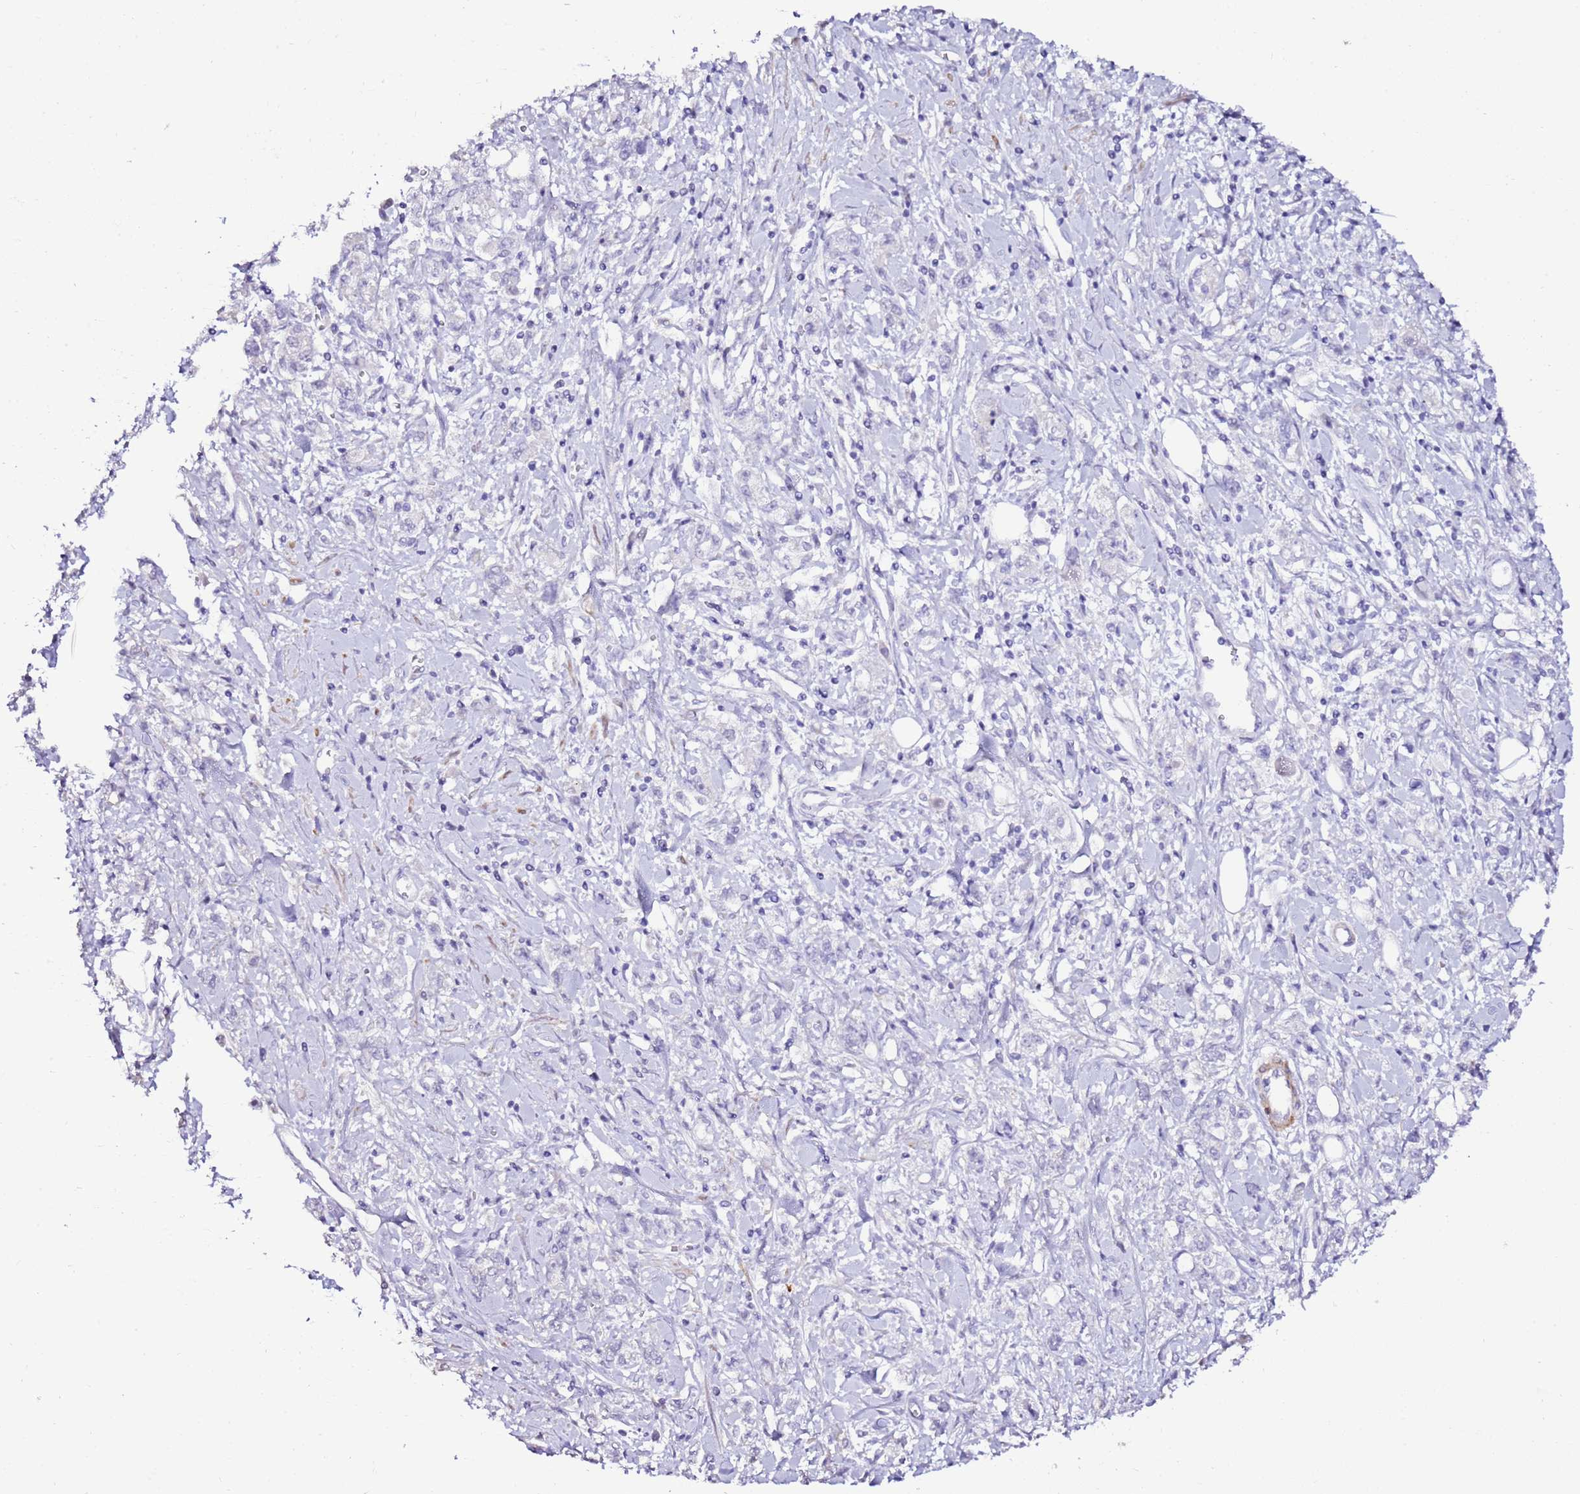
{"staining": {"intensity": "negative", "quantity": "none", "location": "none"}, "tissue": "stomach cancer", "cell_type": "Tumor cells", "image_type": "cancer", "snomed": [{"axis": "morphology", "description": "Adenocarcinoma, NOS"}, {"axis": "topography", "description": "Stomach"}], "caption": "IHC histopathology image of neoplastic tissue: stomach cancer (adenocarcinoma) stained with DAB (3,3'-diaminobenzidine) exhibits no significant protein positivity in tumor cells.", "gene": "ART5", "patient": {"sex": "female", "age": 76}}